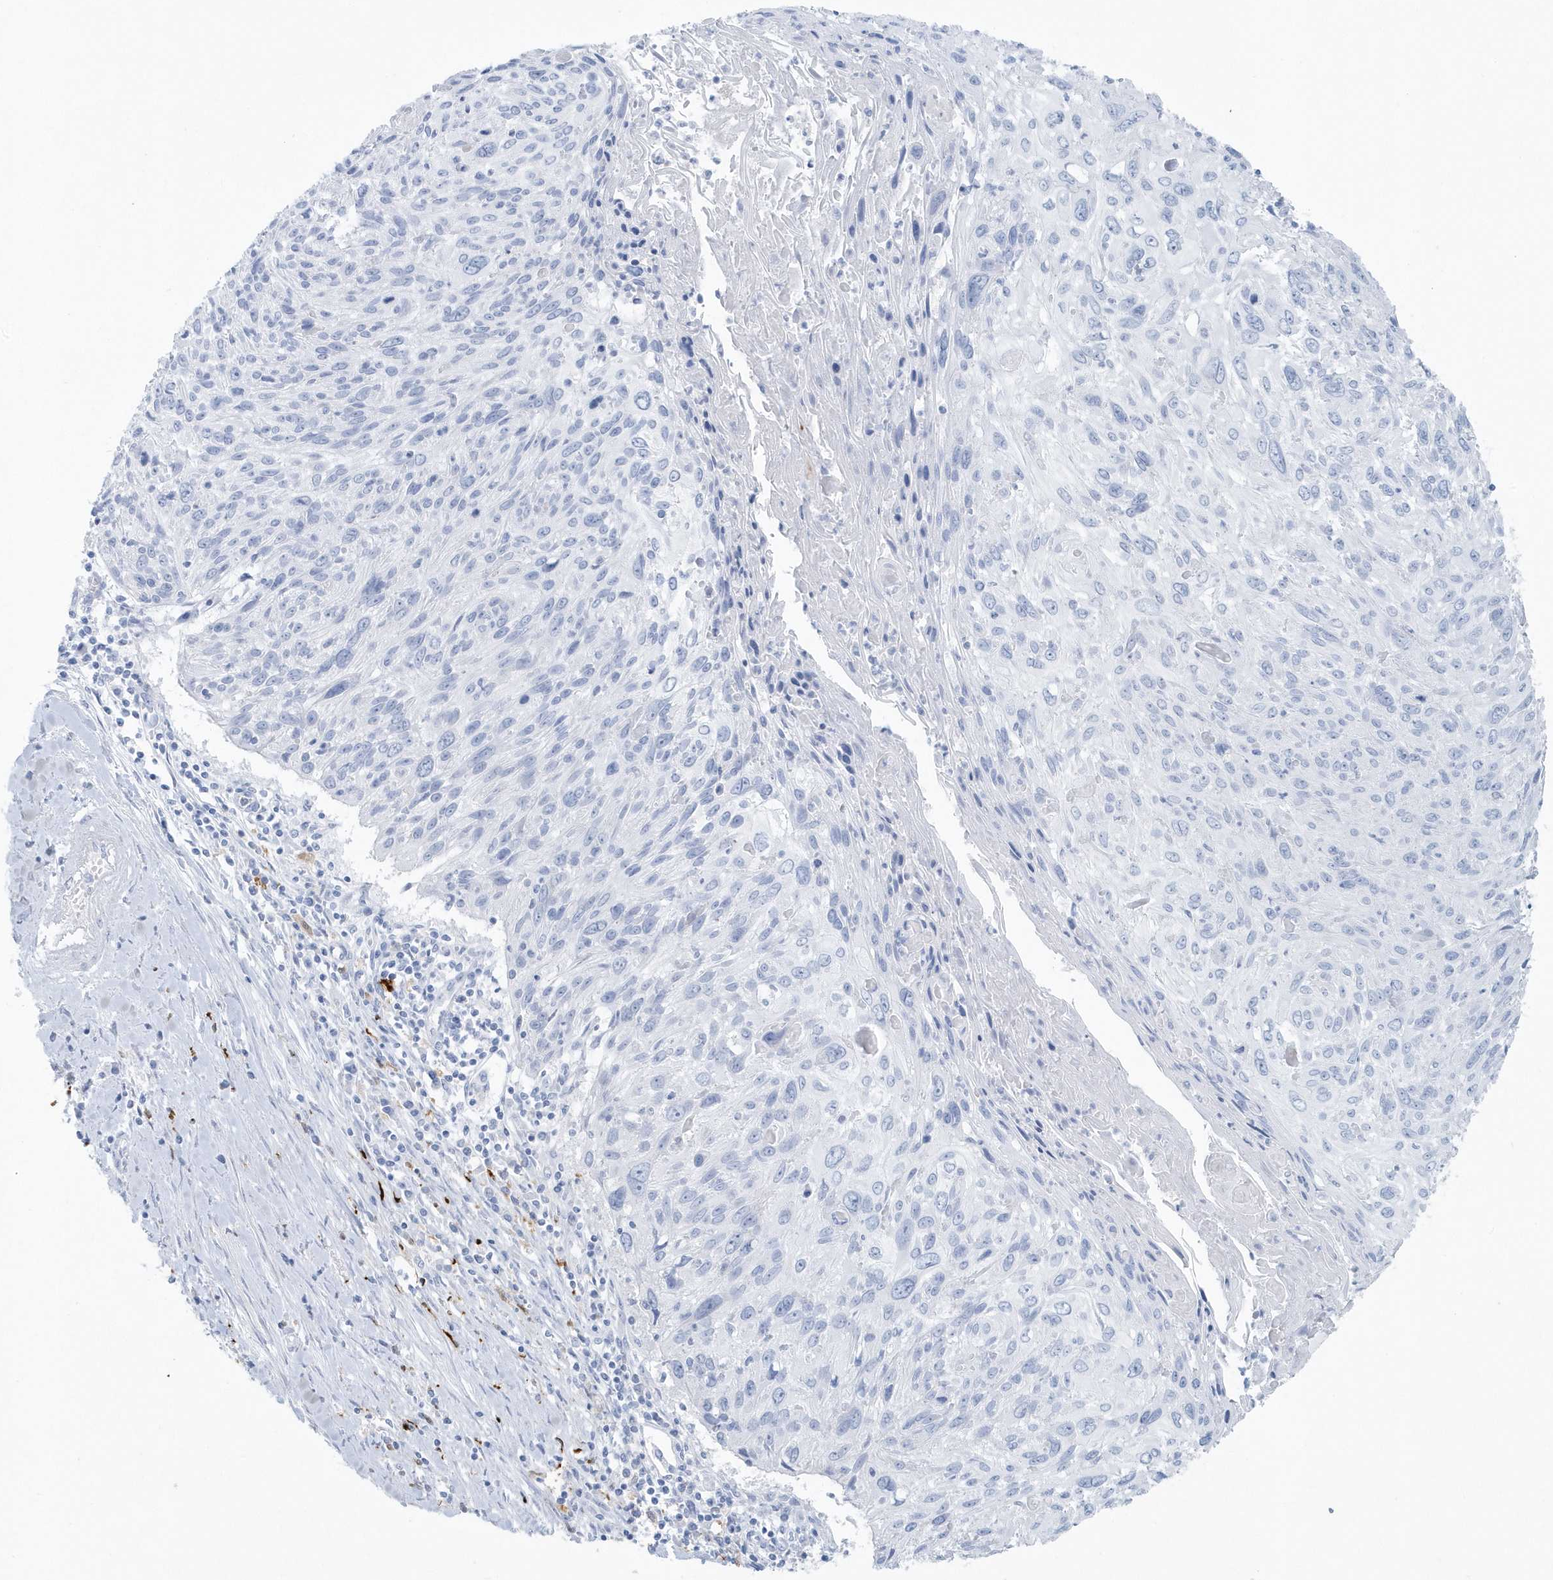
{"staining": {"intensity": "negative", "quantity": "none", "location": "none"}, "tissue": "cervical cancer", "cell_type": "Tumor cells", "image_type": "cancer", "snomed": [{"axis": "morphology", "description": "Squamous cell carcinoma, NOS"}, {"axis": "topography", "description": "Cervix"}], "caption": "The immunohistochemistry image has no significant positivity in tumor cells of cervical cancer tissue.", "gene": "FAM98A", "patient": {"sex": "female", "age": 51}}